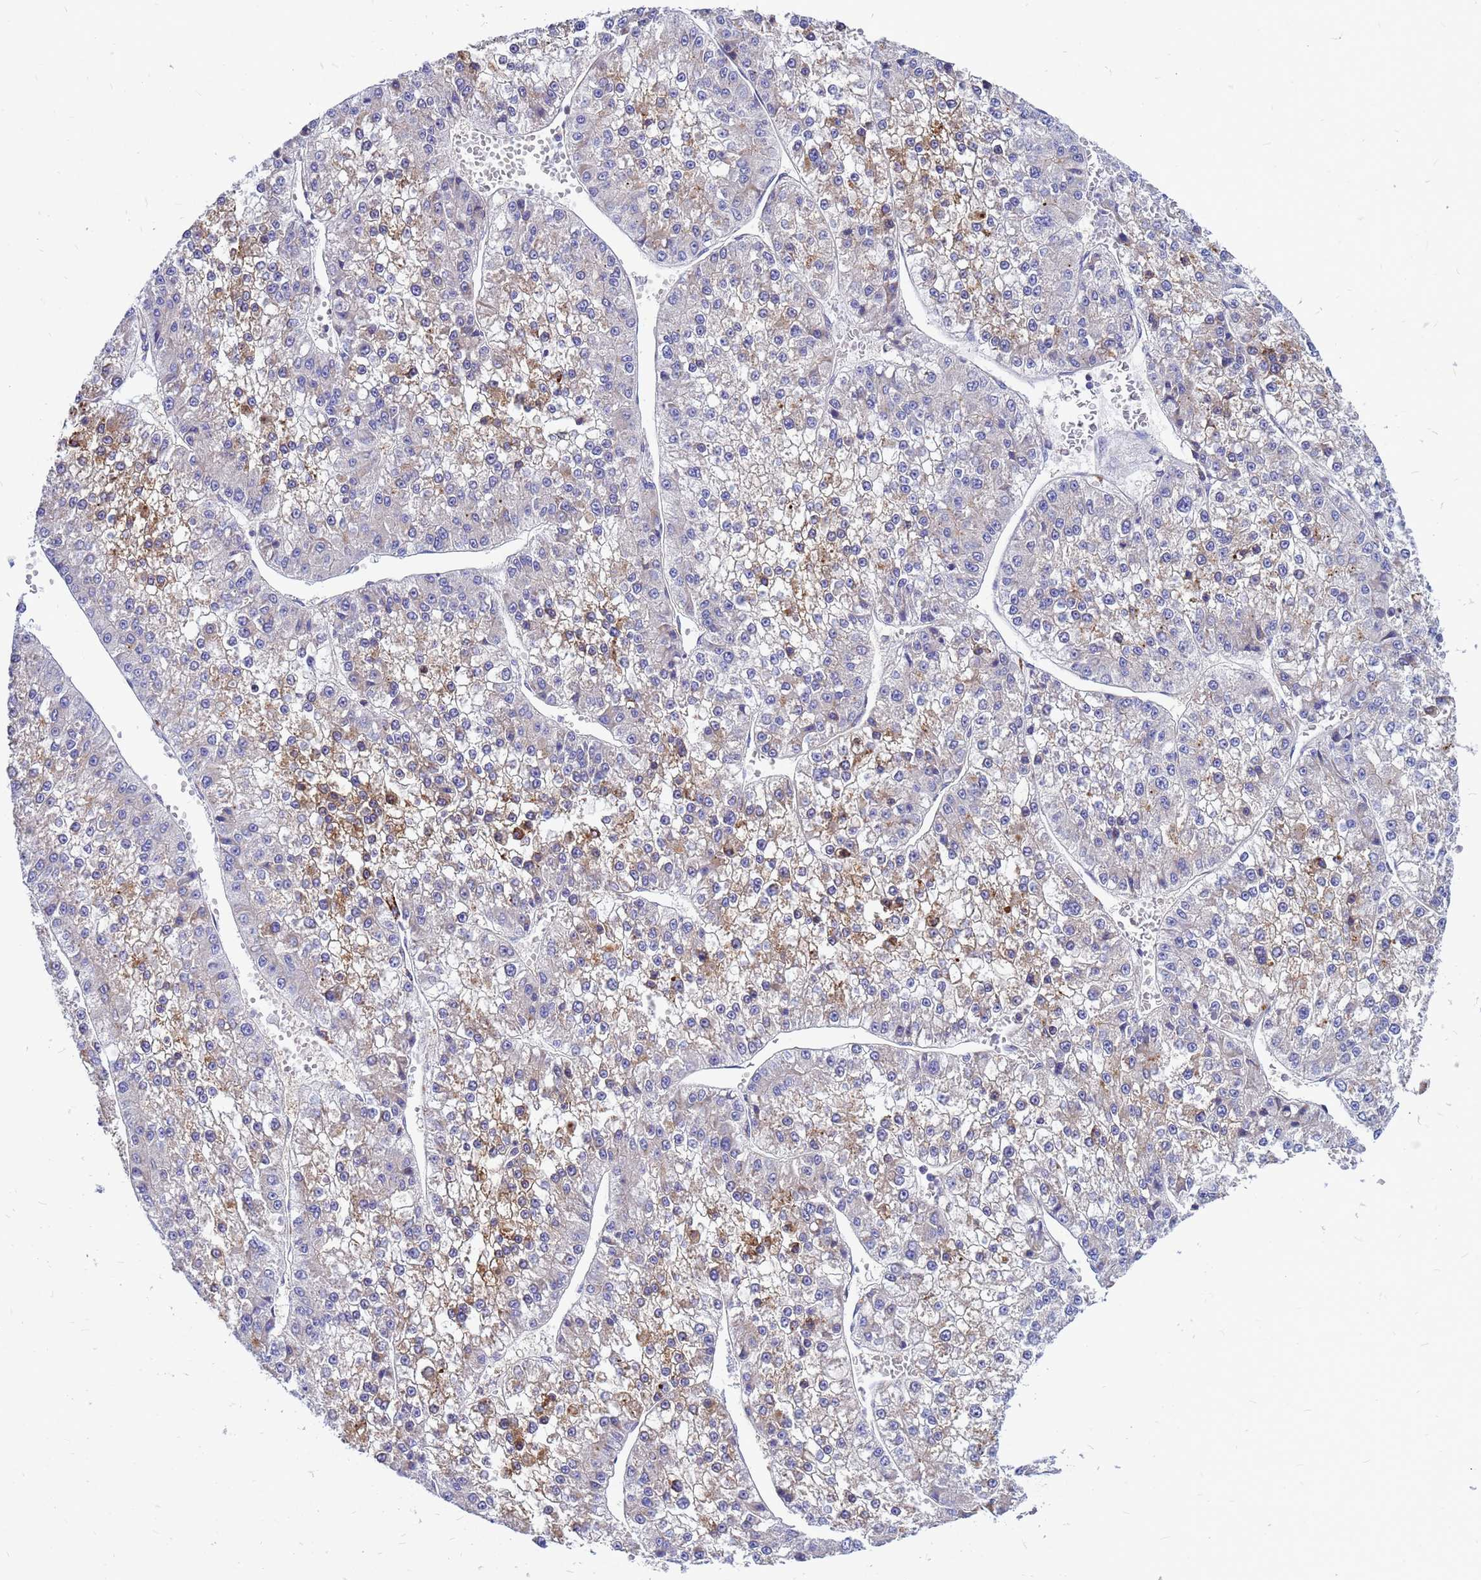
{"staining": {"intensity": "moderate", "quantity": "<25%", "location": "cytoplasmic/membranous"}, "tissue": "liver cancer", "cell_type": "Tumor cells", "image_type": "cancer", "snomed": [{"axis": "morphology", "description": "Carcinoma, Hepatocellular, NOS"}, {"axis": "topography", "description": "Liver"}], "caption": "DAB immunohistochemical staining of liver cancer (hepatocellular carcinoma) shows moderate cytoplasmic/membranous protein expression in about <25% of tumor cells.", "gene": "FHIP1A", "patient": {"sex": "female", "age": 73}}